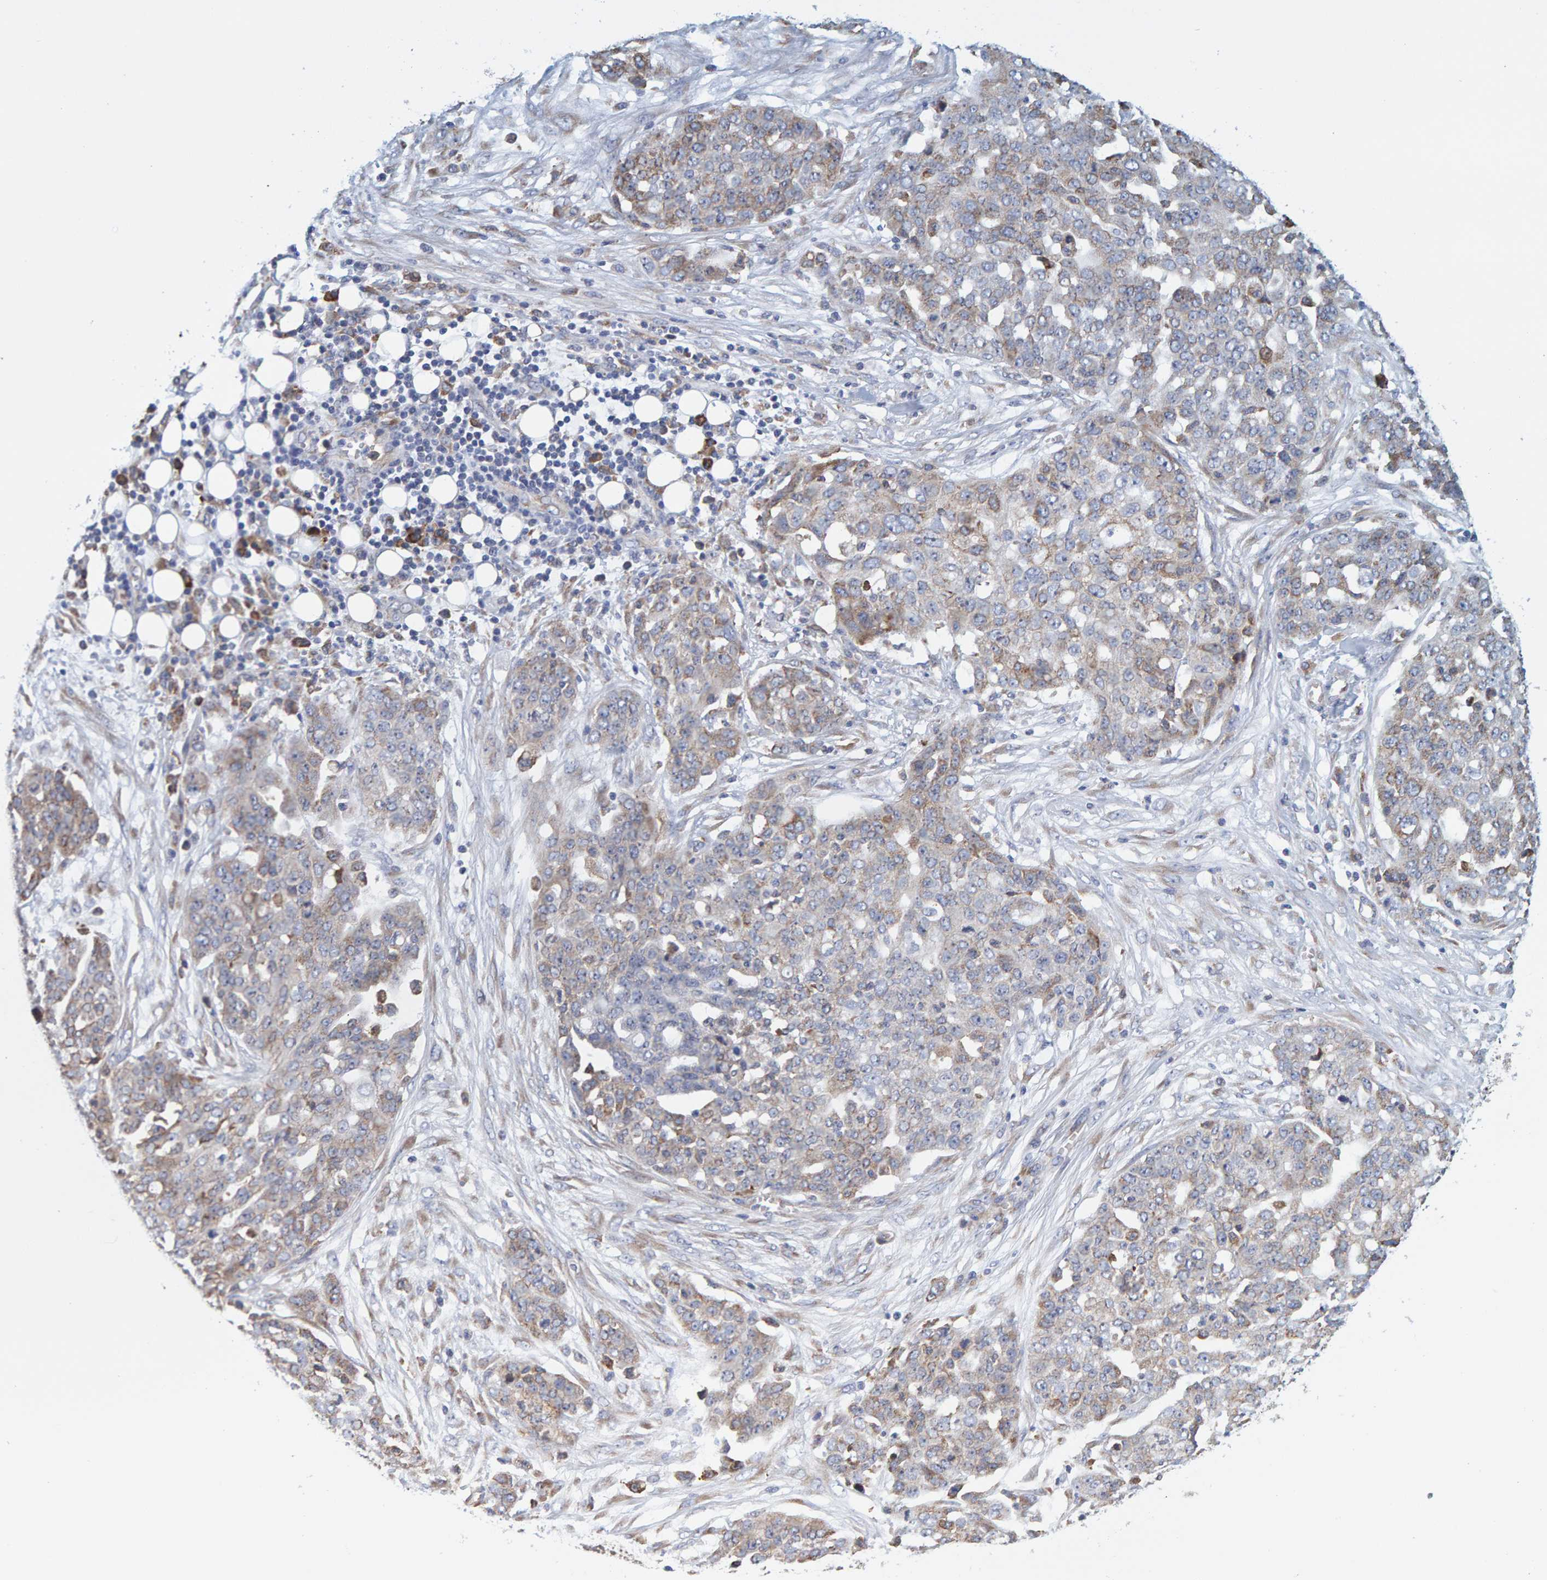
{"staining": {"intensity": "weak", "quantity": "25%-75%", "location": "cytoplasmic/membranous"}, "tissue": "ovarian cancer", "cell_type": "Tumor cells", "image_type": "cancer", "snomed": [{"axis": "morphology", "description": "Cystadenocarcinoma, serous, NOS"}, {"axis": "topography", "description": "Soft tissue"}, {"axis": "topography", "description": "Ovary"}], "caption": "Brown immunohistochemical staining in ovarian cancer (serous cystadenocarcinoma) demonstrates weak cytoplasmic/membranous positivity in approximately 25%-75% of tumor cells. (IHC, brightfield microscopy, high magnification).", "gene": "SGPL1", "patient": {"sex": "female", "age": 57}}